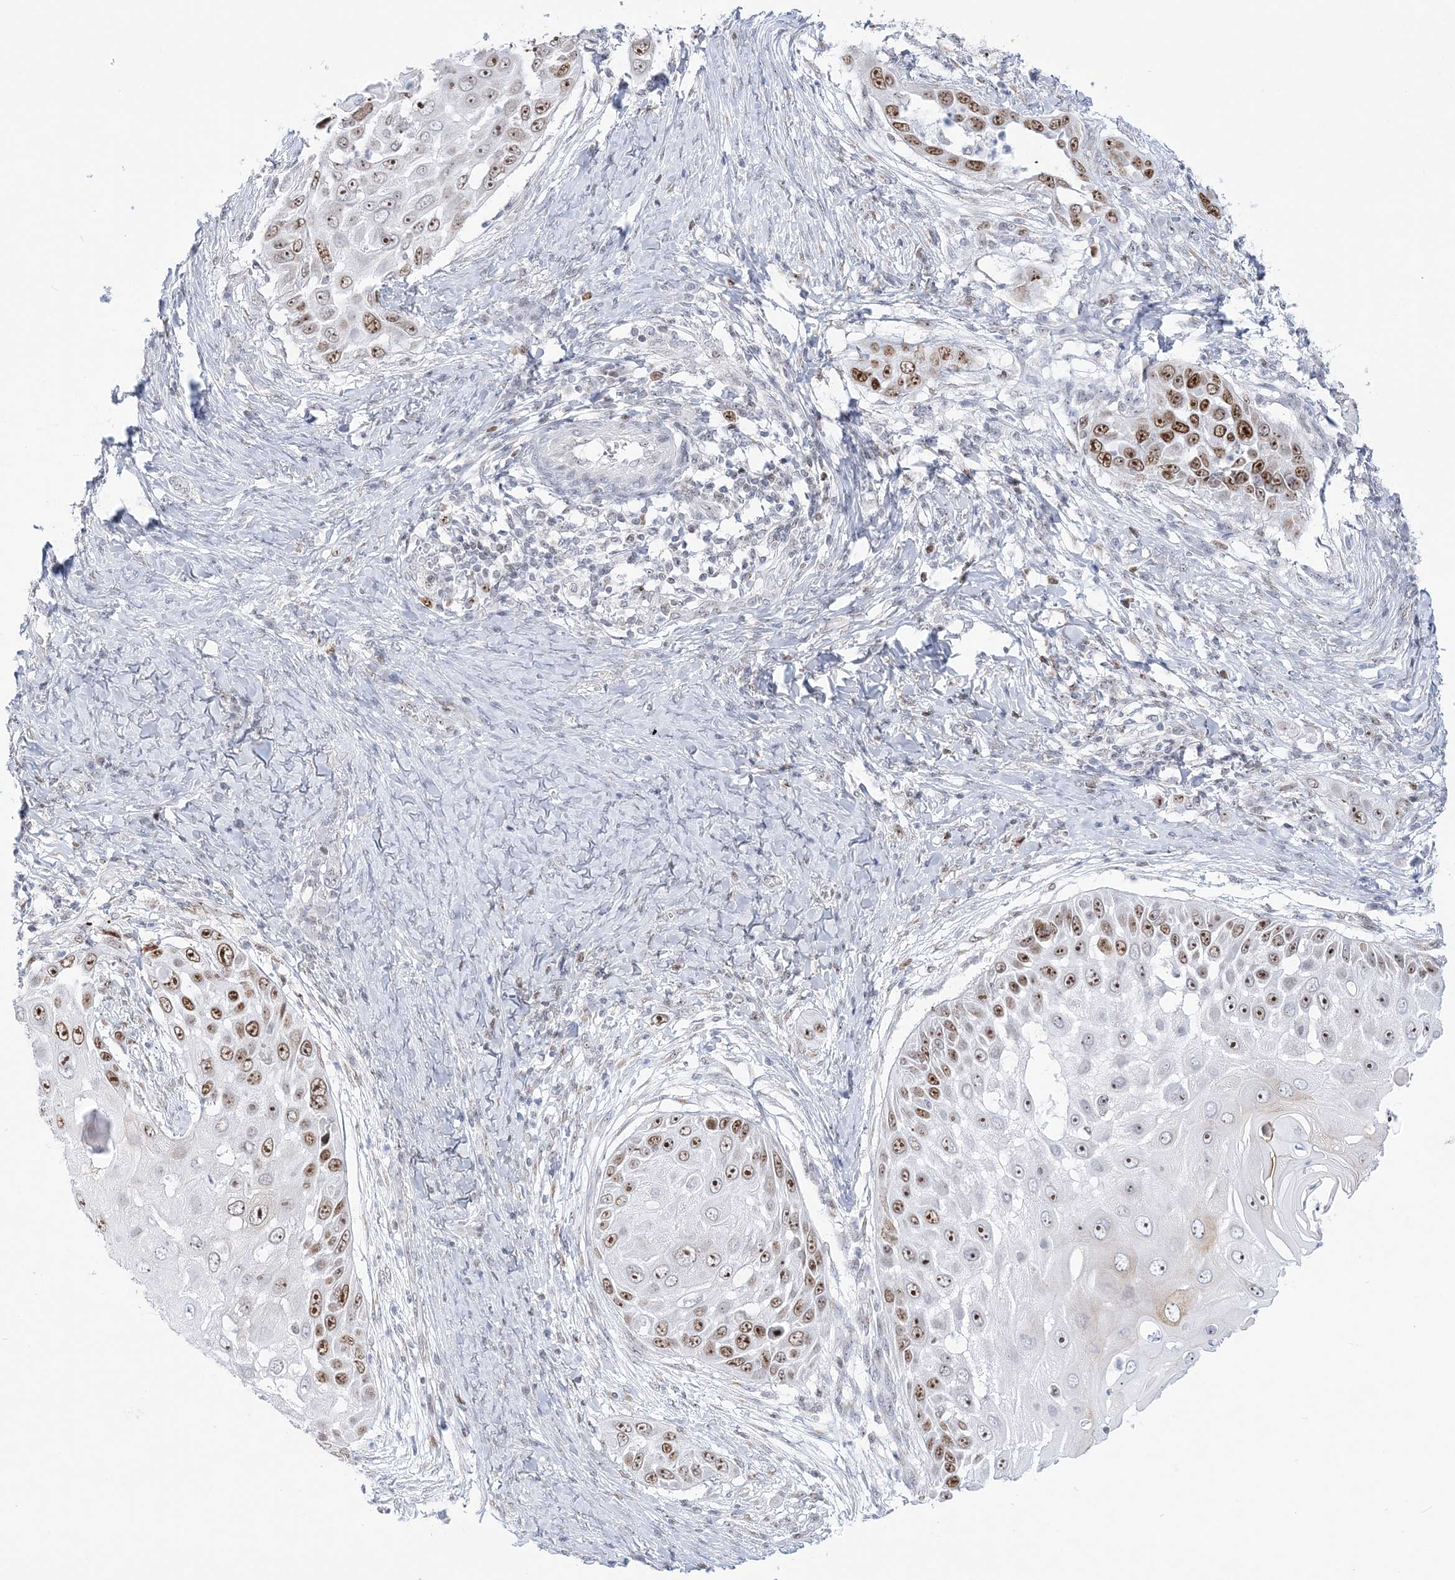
{"staining": {"intensity": "moderate", "quantity": ">75%", "location": "nuclear"}, "tissue": "skin cancer", "cell_type": "Tumor cells", "image_type": "cancer", "snomed": [{"axis": "morphology", "description": "Squamous cell carcinoma, NOS"}, {"axis": "topography", "description": "Skin"}], "caption": "IHC of squamous cell carcinoma (skin) exhibits medium levels of moderate nuclear expression in approximately >75% of tumor cells.", "gene": "DDX21", "patient": {"sex": "female", "age": 44}}